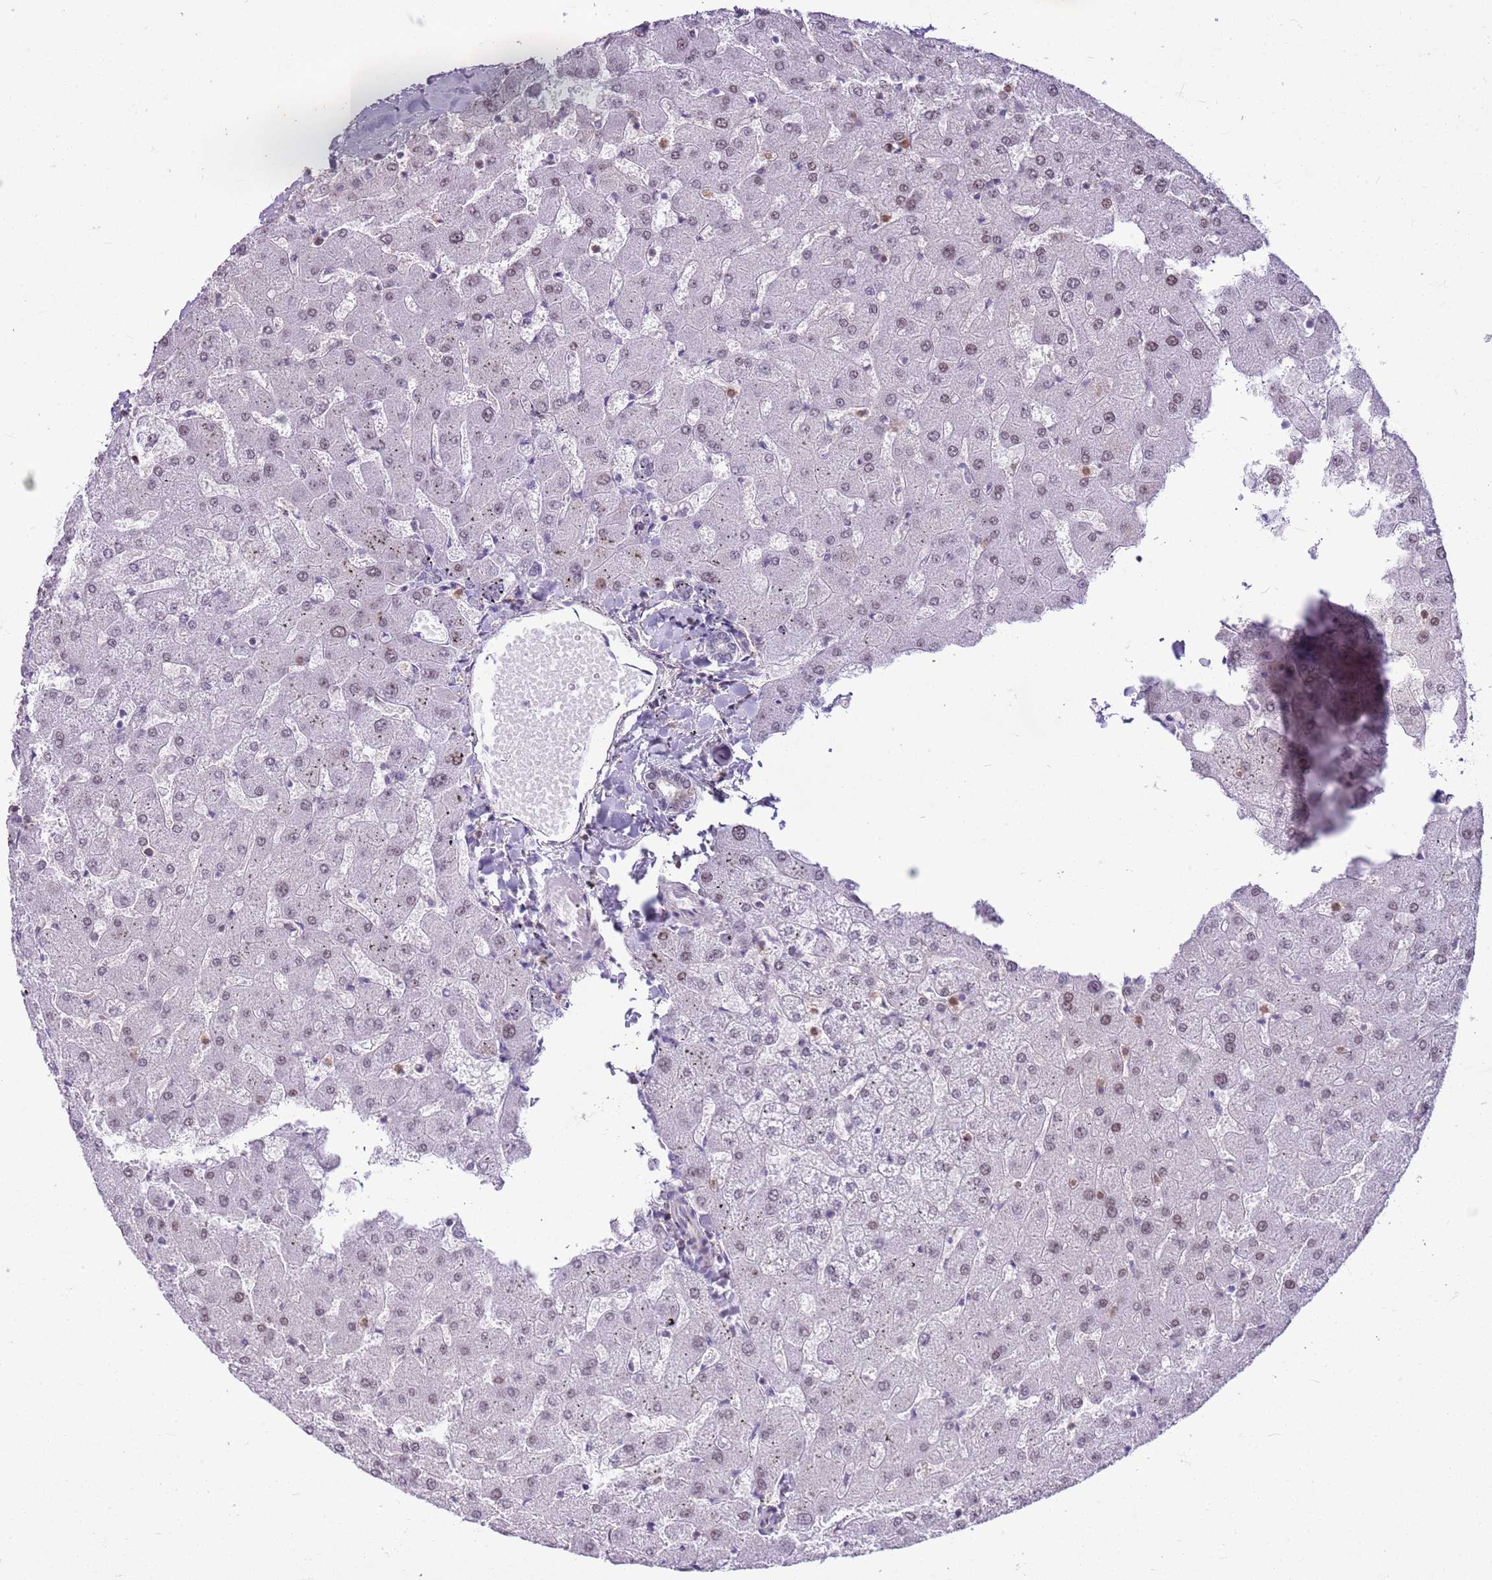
{"staining": {"intensity": "weak", "quantity": "<25%", "location": "nuclear"}, "tissue": "liver", "cell_type": "Cholangiocytes", "image_type": "normal", "snomed": [{"axis": "morphology", "description": "Normal tissue, NOS"}, {"axis": "topography", "description": "Liver"}], "caption": "High power microscopy photomicrograph of an immunohistochemistry micrograph of normal liver, revealing no significant expression in cholangiocytes.", "gene": "DHX32", "patient": {"sex": "female", "age": 63}}